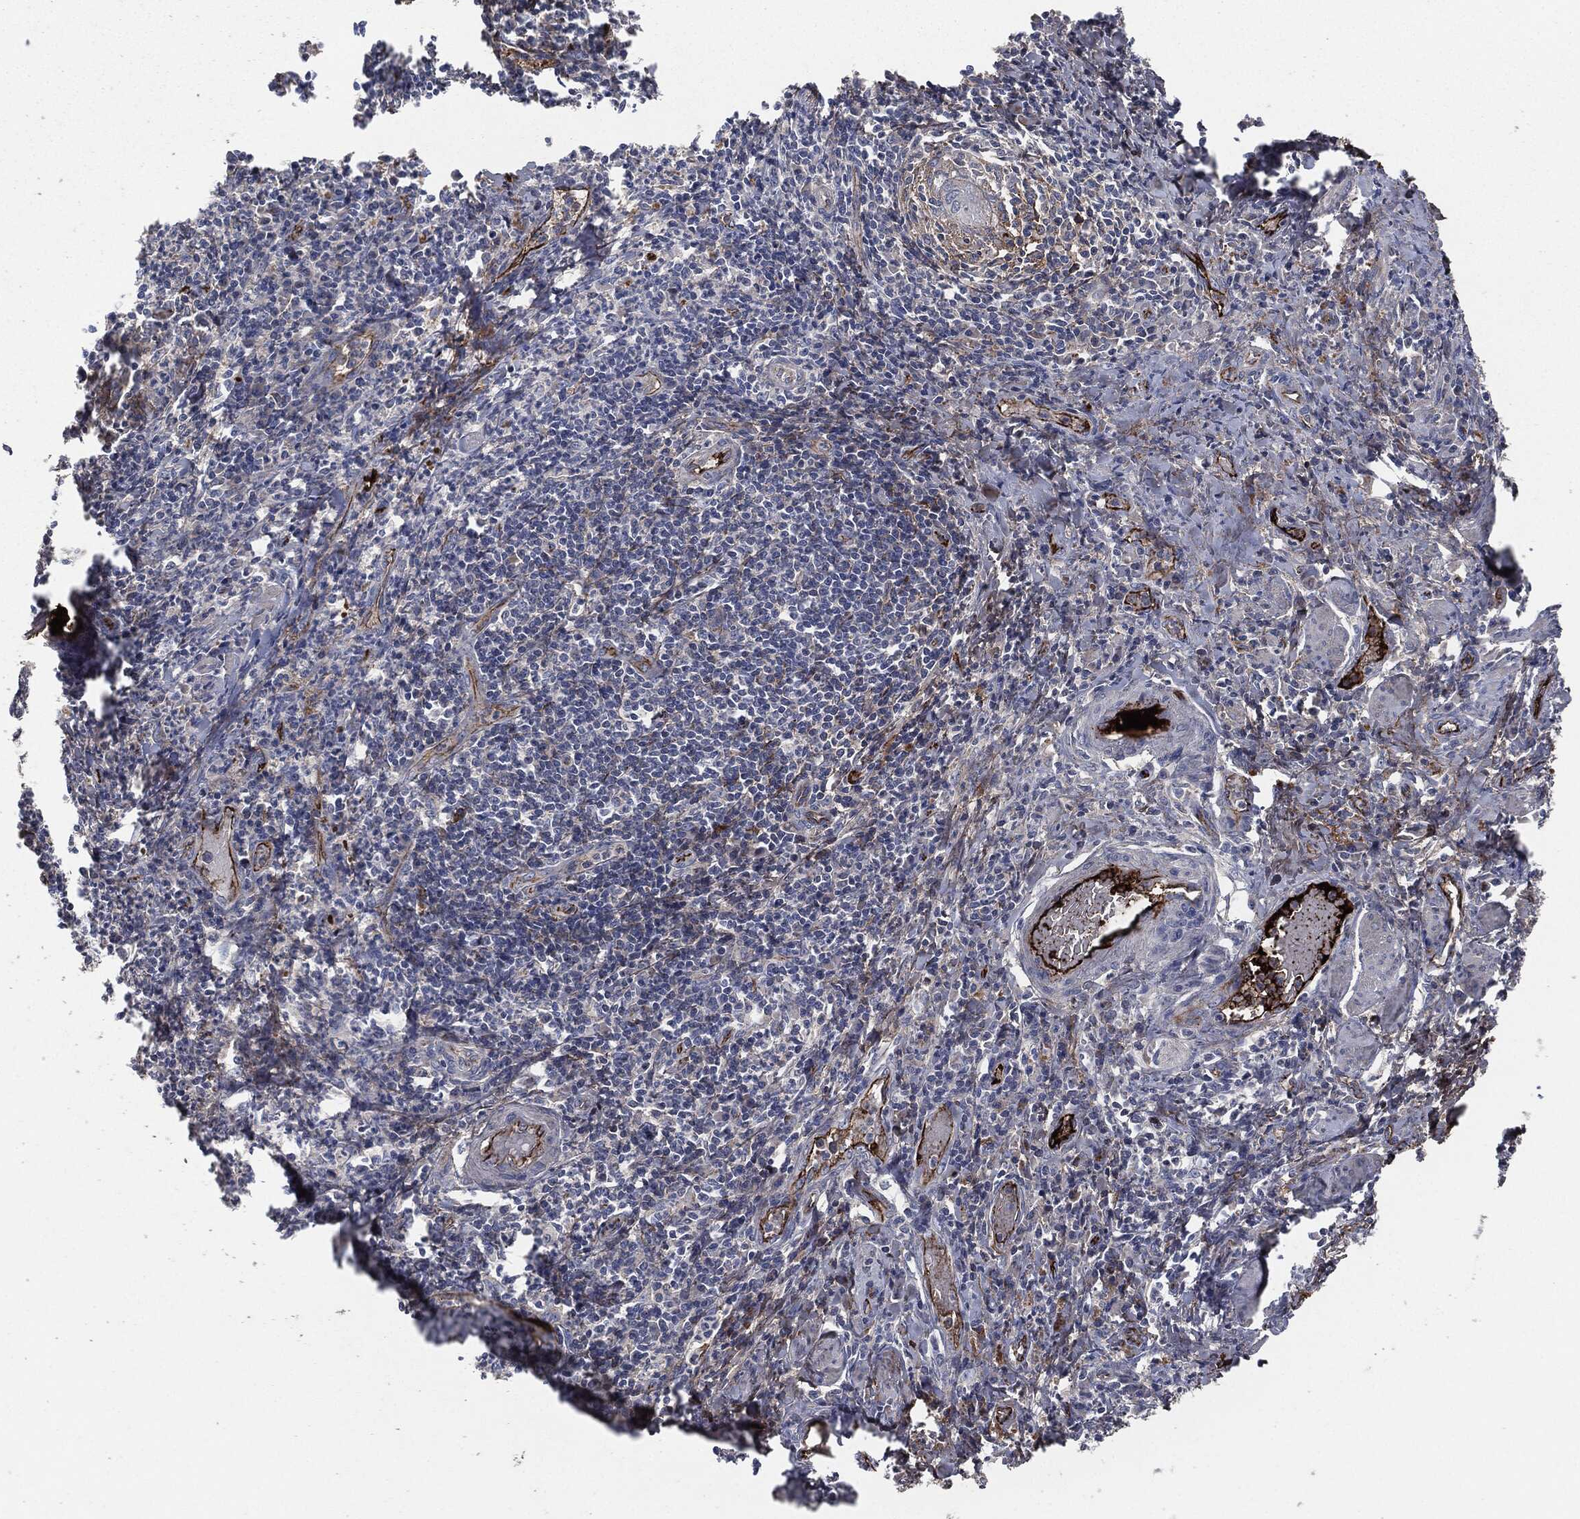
{"staining": {"intensity": "negative", "quantity": "none", "location": "none"}, "tissue": "cervical cancer", "cell_type": "Tumor cells", "image_type": "cancer", "snomed": [{"axis": "morphology", "description": "Squamous cell carcinoma, NOS"}, {"axis": "topography", "description": "Cervix"}], "caption": "This is a micrograph of immunohistochemistry (IHC) staining of squamous cell carcinoma (cervical), which shows no staining in tumor cells. (Immunohistochemistry, brightfield microscopy, high magnification).", "gene": "APOB", "patient": {"sex": "female", "age": 26}}